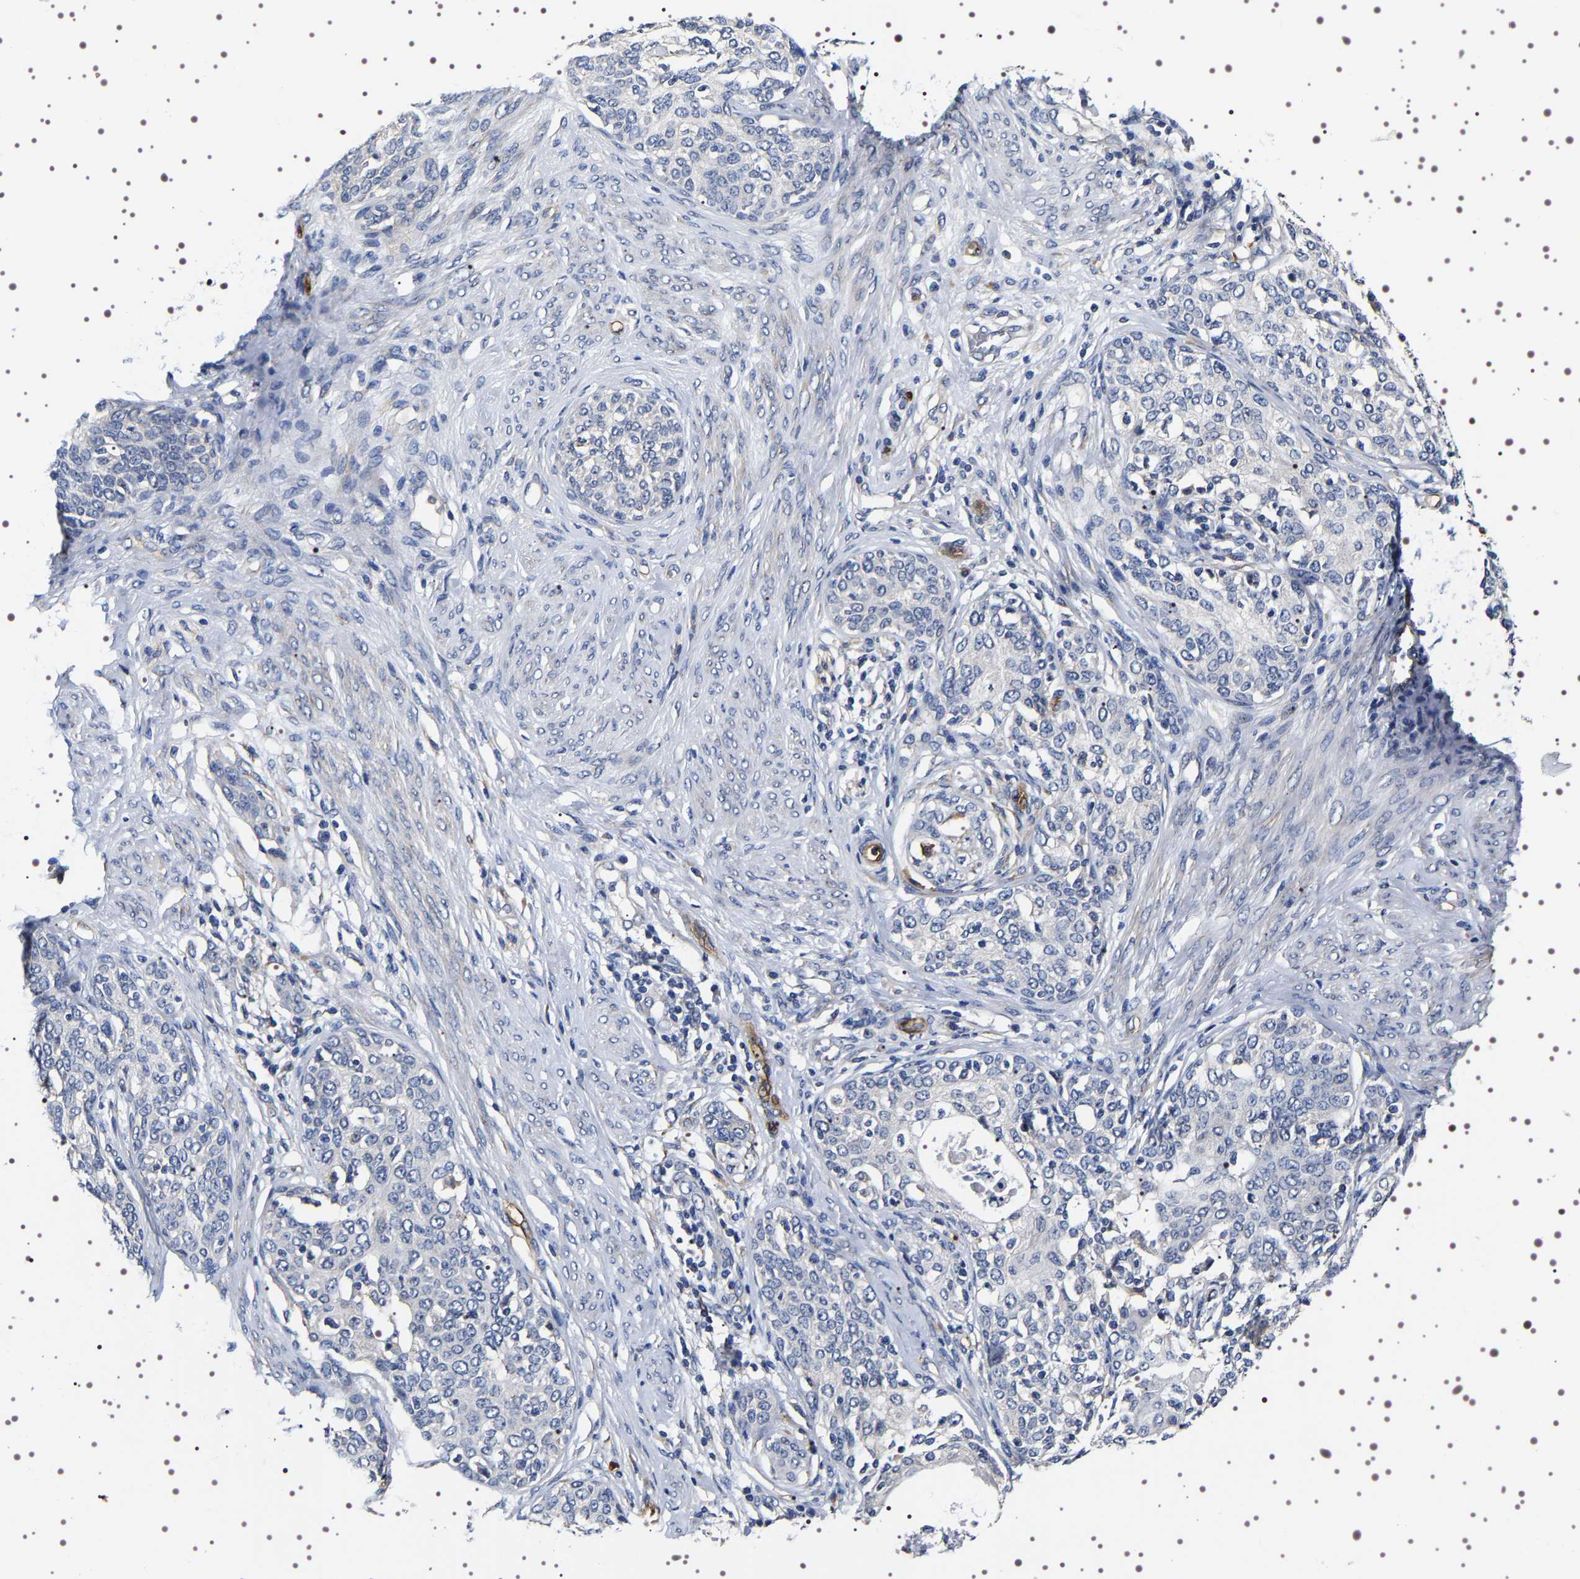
{"staining": {"intensity": "negative", "quantity": "none", "location": "none"}, "tissue": "cervical cancer", "cell_type": "Tumor cells", "image_type": "cancer", "snomed": [{"axis": "morphology", "description": "Squamous cell carcinoma, NOS"}, {"axis": "morphology", "description": "Adenocarcinoma, NOS"}, {"axis": "topography", "description": "Cervix"}], "caption": "This photomicrograph is of adenocarcinoma (cervical) stained with immunohistochemistry to label a protein in brown with the nuclei are counter-stained blue. There is no staining in tumor cells.", "gene": "ALPL", "patient": {"sex": "female", "age": 52}}